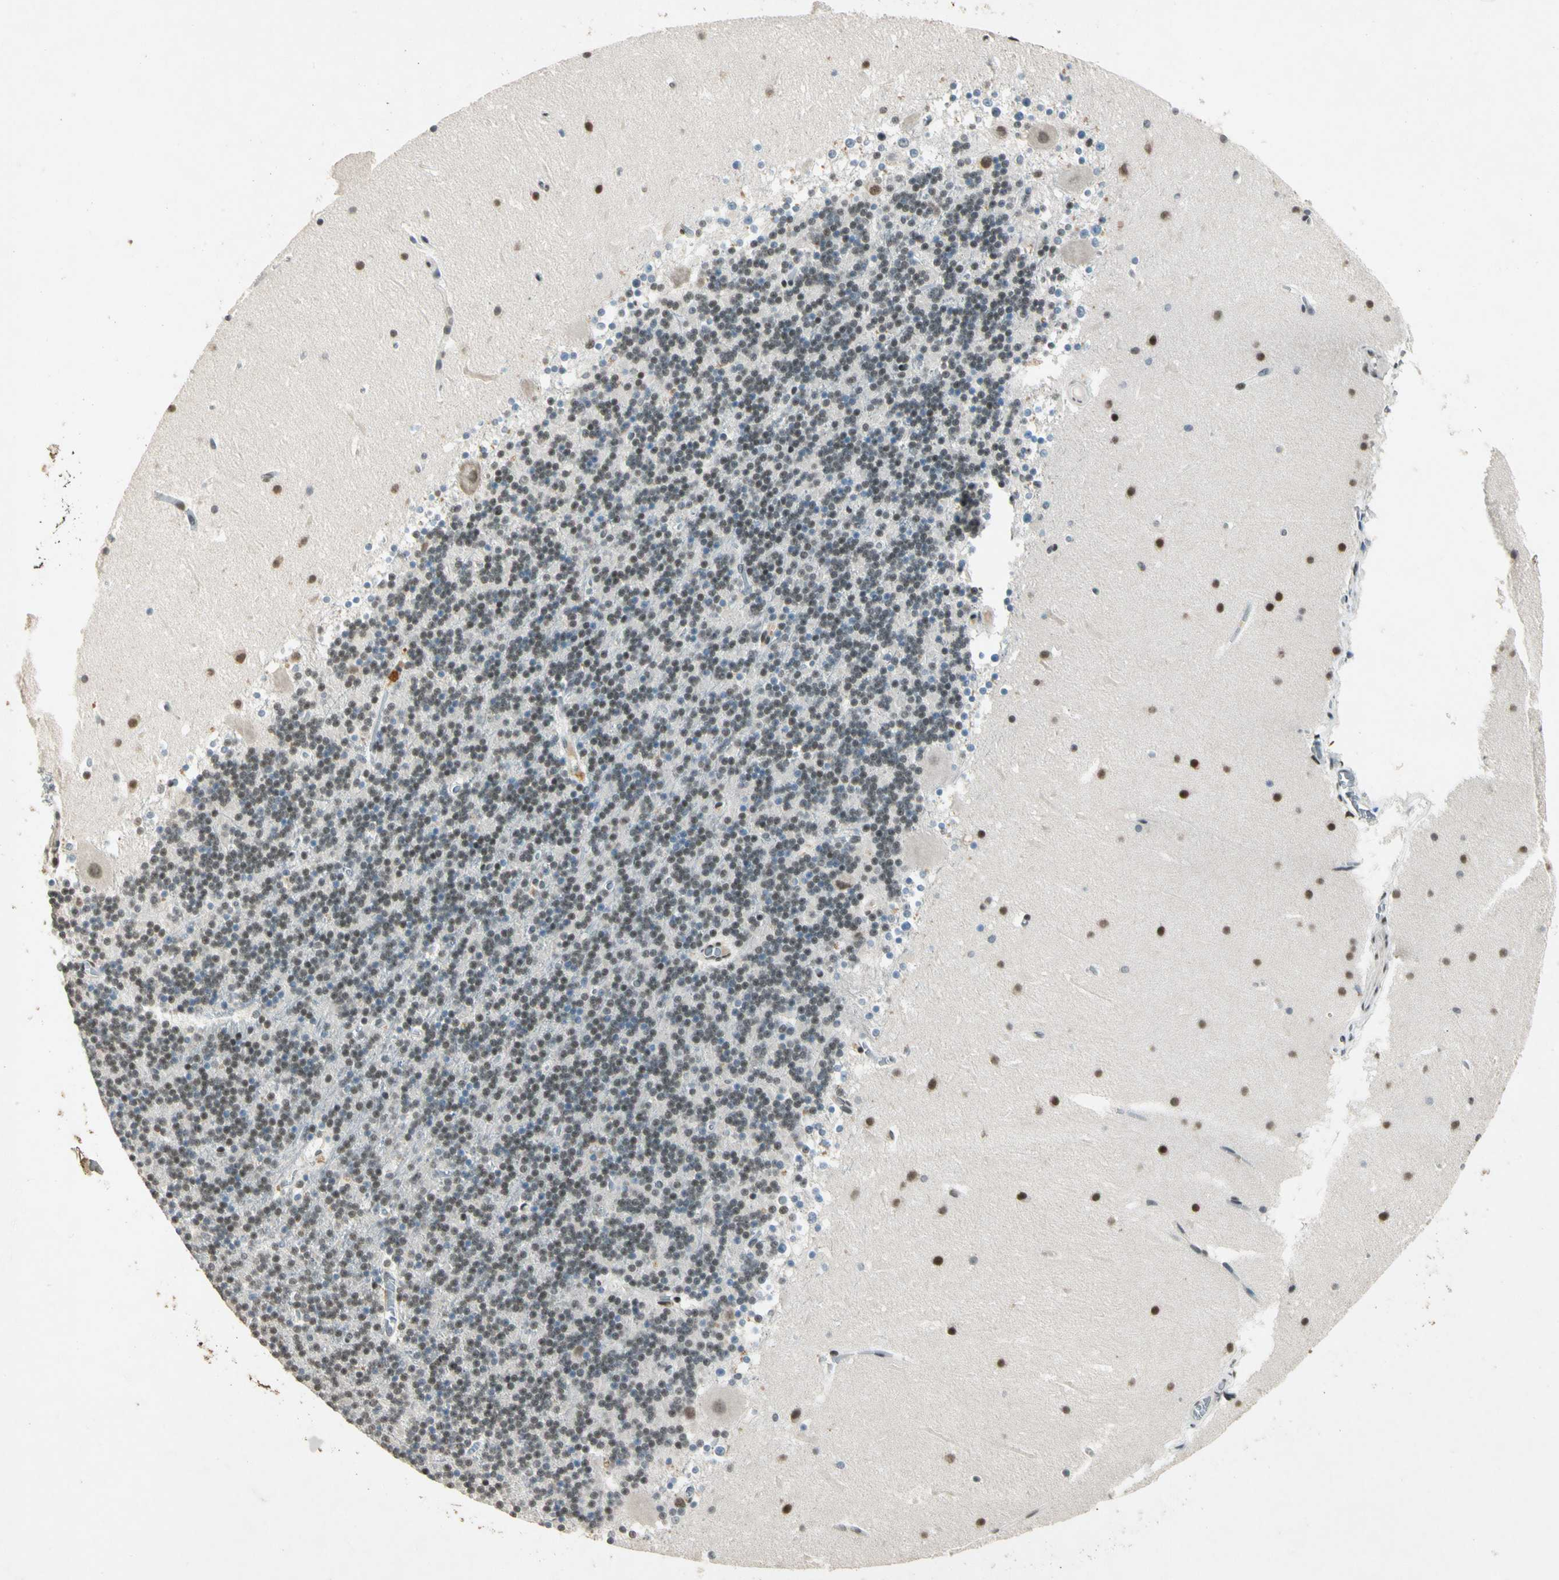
{"staining": {"intensity": "weak", "quantity": "25%-75%", "location": "nuclear"}, "tissue": "cerebellum", "cell_type": "Cells in granular layer", "image_type": "normal", "snomed": [{"axis": "morphology", "description": "Normal tissue, NOS"}, {"axis": "topography", "description": "Cerebellum"}], "caption": "Weak nuclear protein expression is present in about 25%-75% of cells in granular layer in cerebellum. Using DAB (3,3'-diaminobenzidine) (brown) and hematoxylin (blue) stains, captured at high magnification using brightfield microscopy.", "gene": "ZBTB4", "patient": {"sex": "male", "age": 45}}